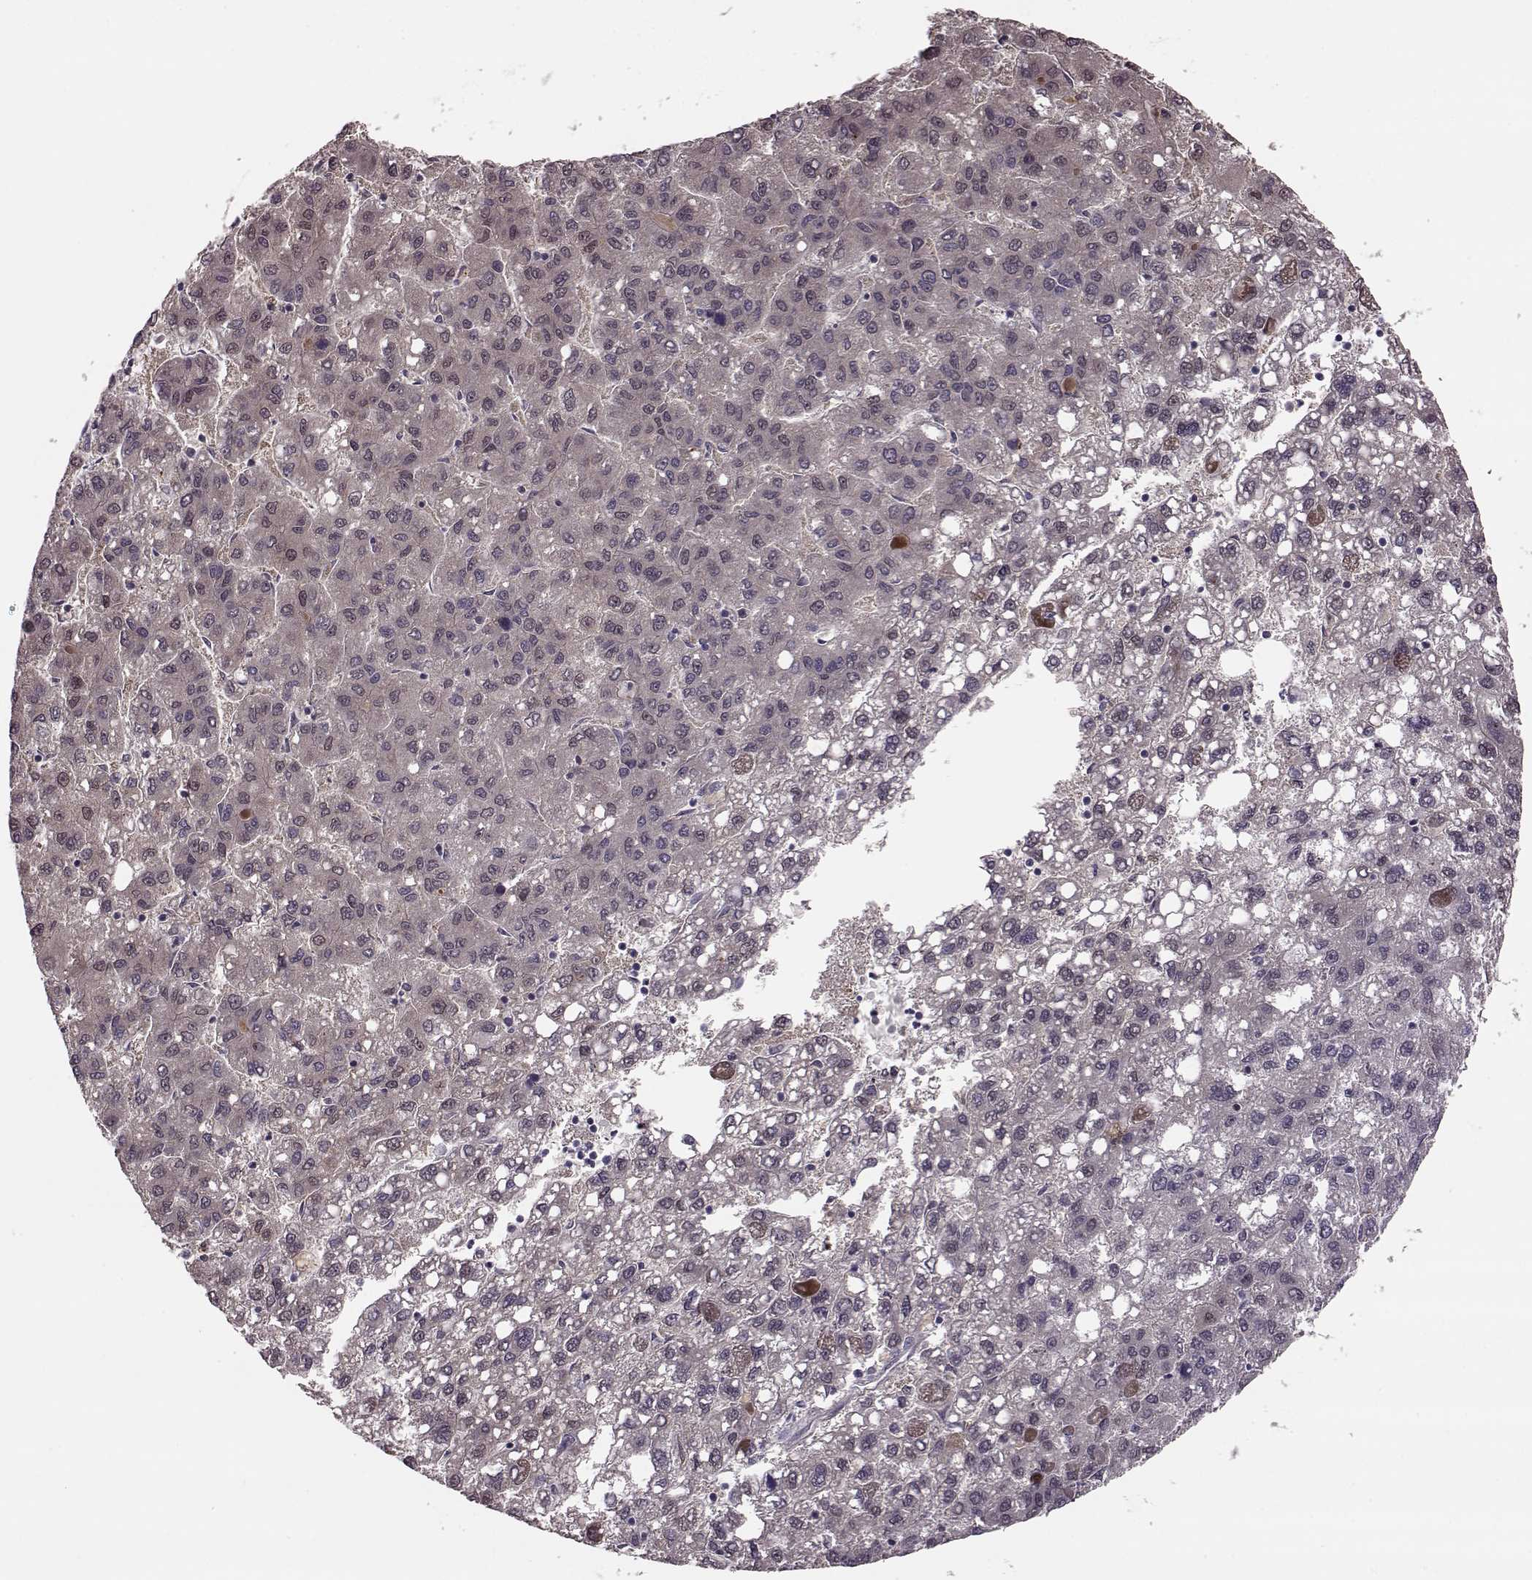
{"staining": {"intensity": "negative", "quantity": "none", "location": "none"}, "tissue": "liver cancer", "cell_type": "Tumor cells", "image_type": "cancer", "snomed": [{"axis": "morphology", "description": "Carcinoma, Hepatocellular, NOS"}, {"axis": "topography", "description": "Liver"}], "caption": "The photomicrograph displays no staining of tumor cells in liver hepatocellular carcinoma.", "gene": "SYNPO", "patient": {"sex": "female", "age": 82}}